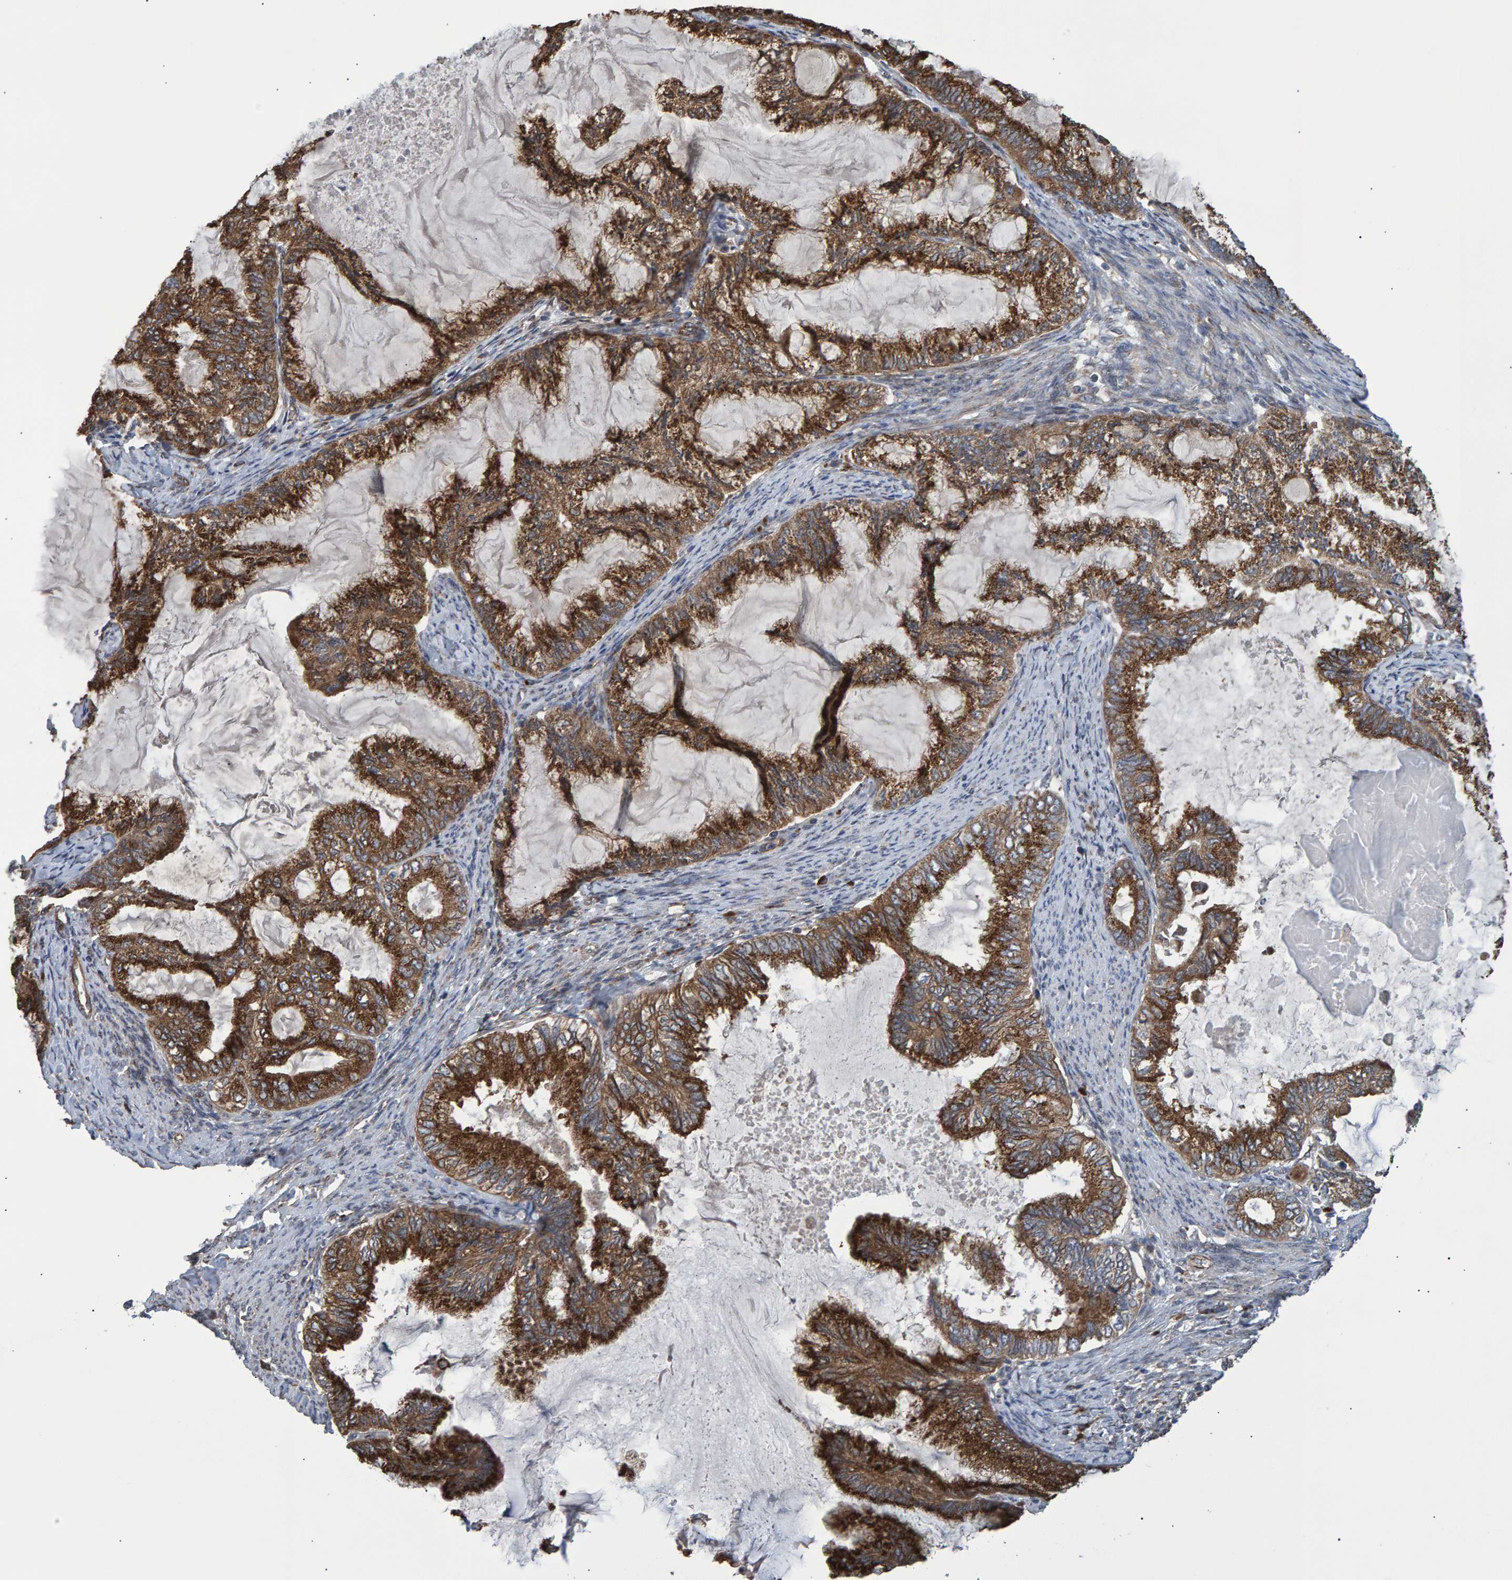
{"staining": {"intensity": "strong", "quantity": ">75%", "location": "cytoplasmic/membranous"}, "tissue": "endometrial cancer", "cell_type": "Tumor cells", "image_type": "cancer", "snomed": [{"axis": "morphology", "description": "Adenocarcinoma, NOS"}, {"axis": "topography", "description": "Endometrium"}], "caption": "Immunohistochemical staining of human endometrial cancer (adenocarcinoma) exhibits high levels of strong cytoplasmic/membranous expression in about >75% of tumor cells.", "gene": "FAM117A", "patient": {"sex": "female", "age": 86}}